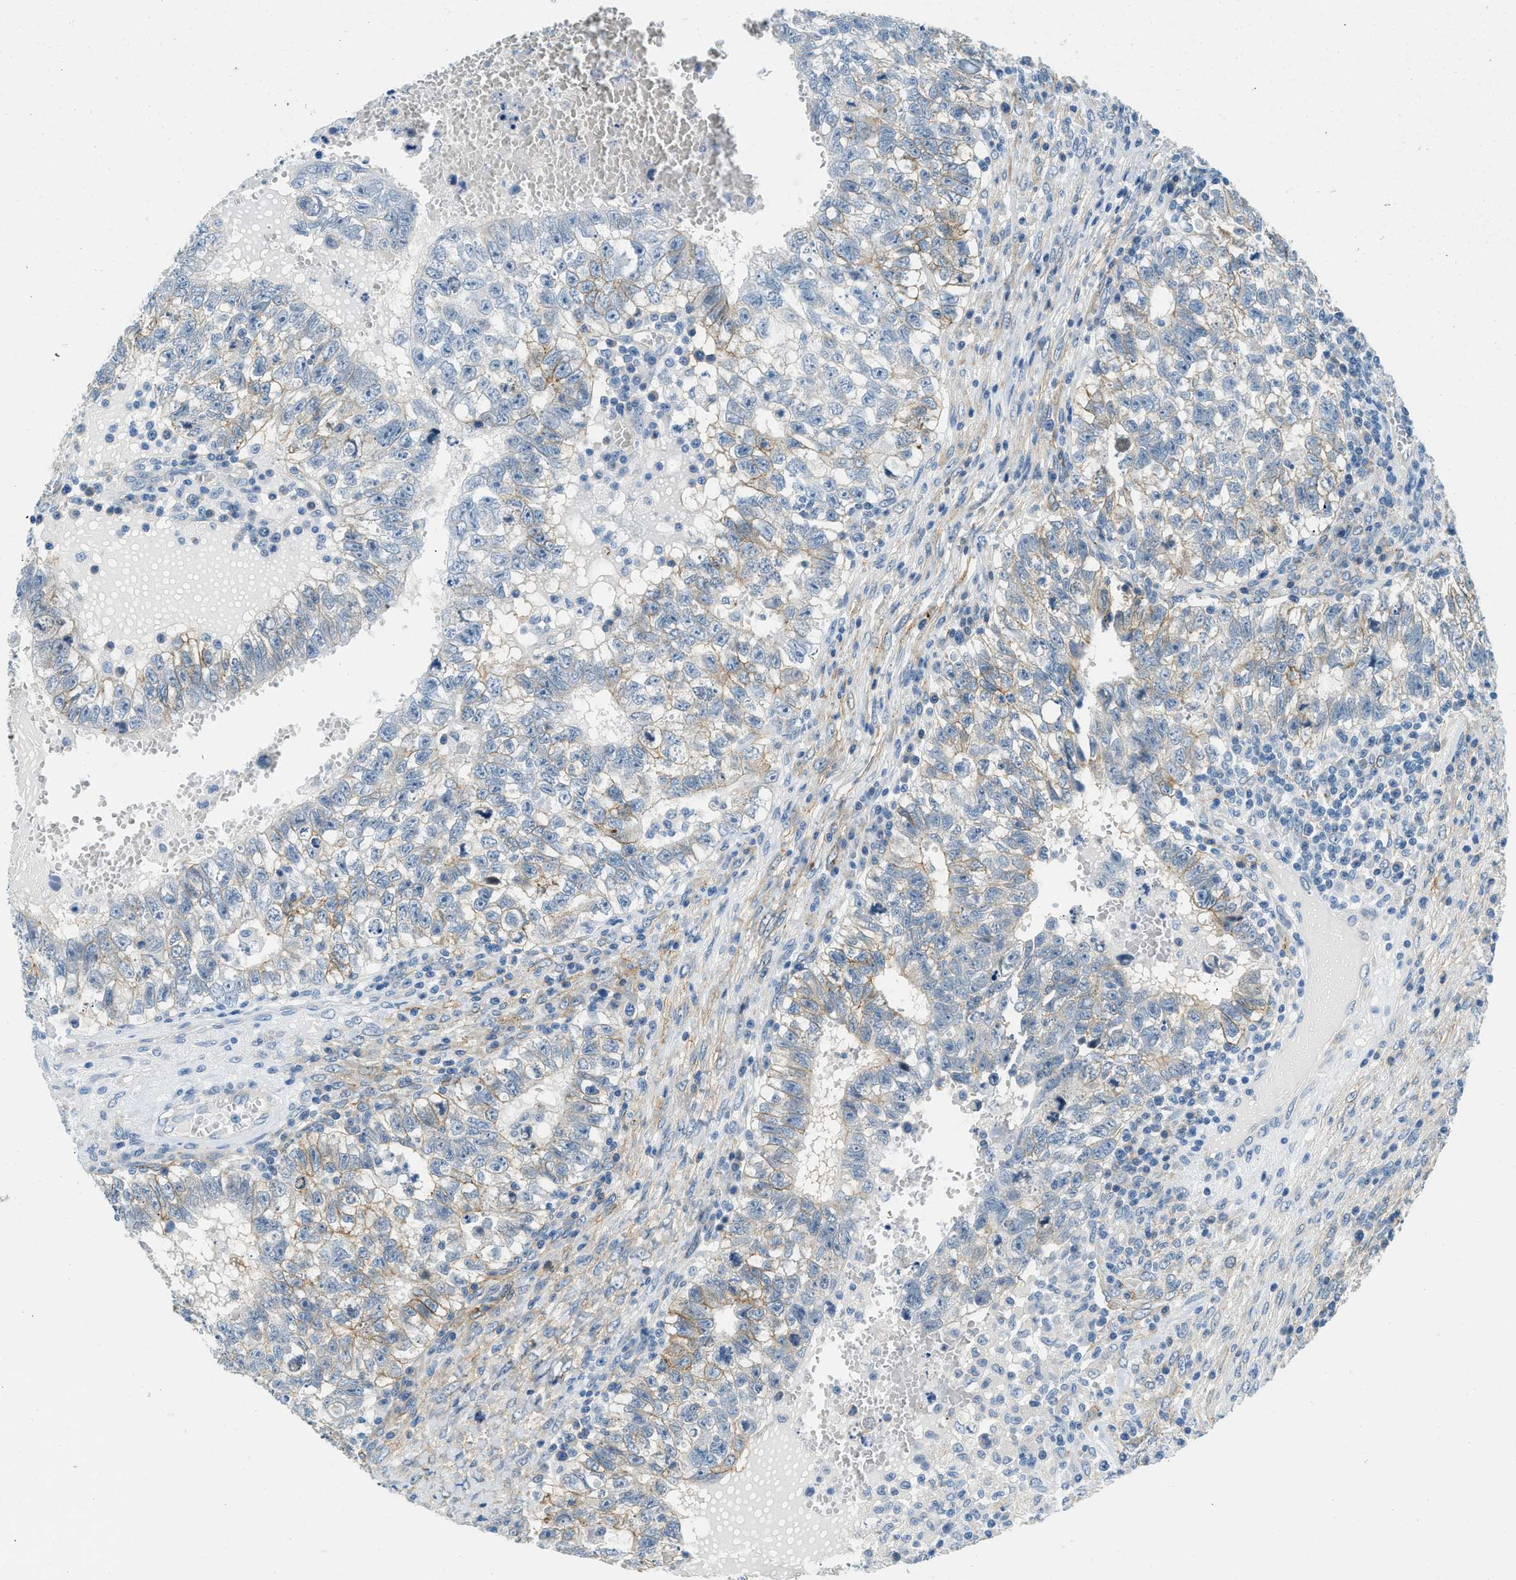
{"staining": {"intensity": "weak", "quantity": "25%-75%", "location": "cytoplasmic/membranous"}, "tissue": "testis cancer", "cell_type": "Tumor cells", "image_type": "cancer", "snomed": [{"axis": "morphology", "description": "Seminoma, NOS"}, {"axis": "morphology", "description": "Carcinoma, Embryonal, NOS"}, {"axis": "topography", "description": "Testis"}], "caption": "The immunohistochemical stain shows weak cytoplasmic/membranous staining in tumor cells of embryonal carcinoma (testis) tissue. The protein is shown in brown color, while the nuclei are stained blue.", "gene": "ZNF367", "patient": {"sex": "male", "age": 38}}